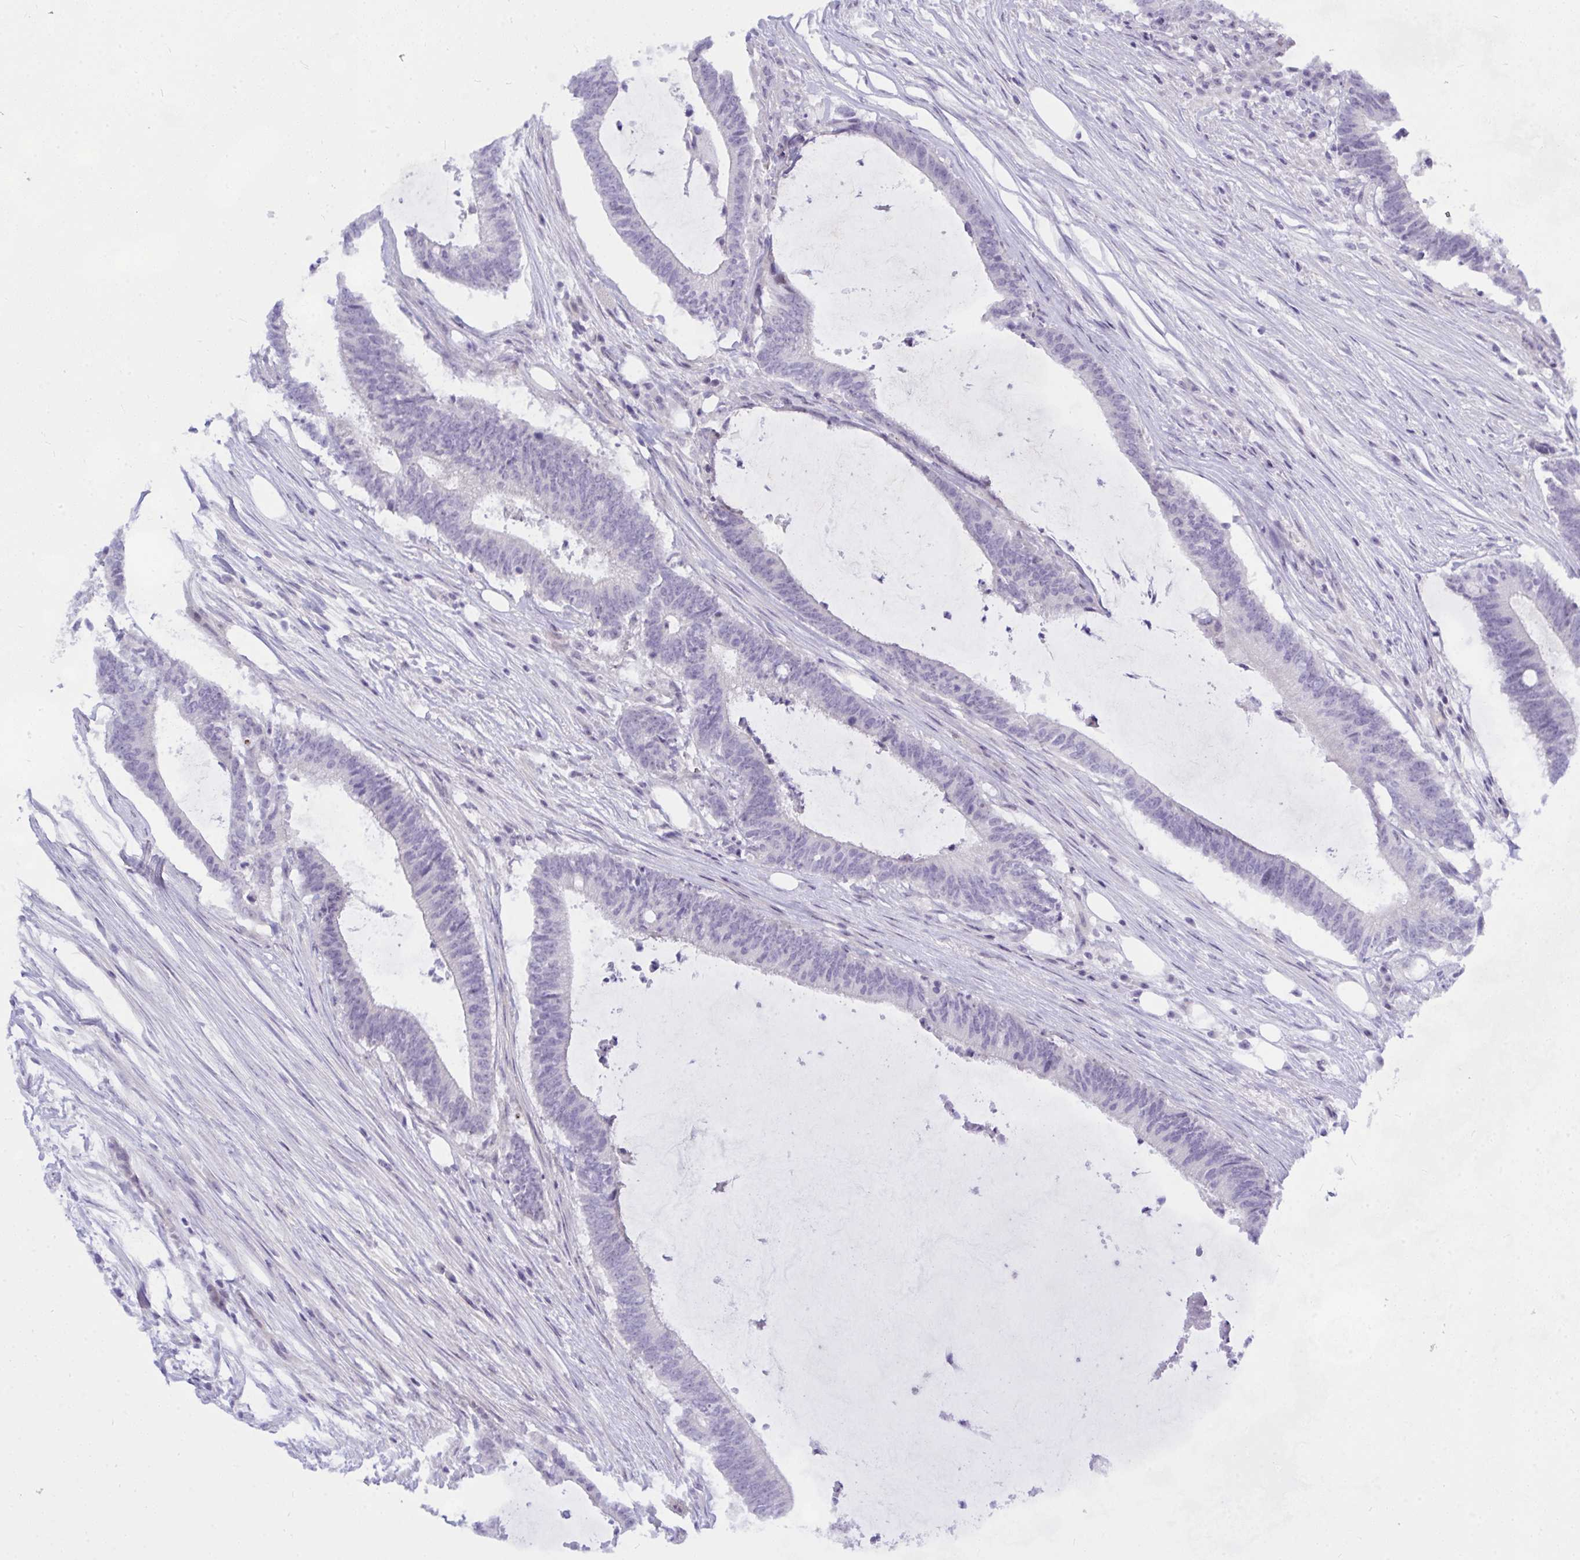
{"staining": {"intensity": "negative", "quantity": "none", "location": "none"}, "tissue": "colorectal cancer", "cell_type": "Tumor cells", "image_type": "cancer", "snomed": [{"axis": "morphology", "description": "Adenocarcinoma, NOS"}, {"axis": "topography", "description": "Colon"}], "caption": "Colorectal adenocarcinoma was stained to show a protein in brown. There is no significant positivity in tumor cells.", "gene": "NFXL1", "patient": {"sex": "female", "age": 43}}